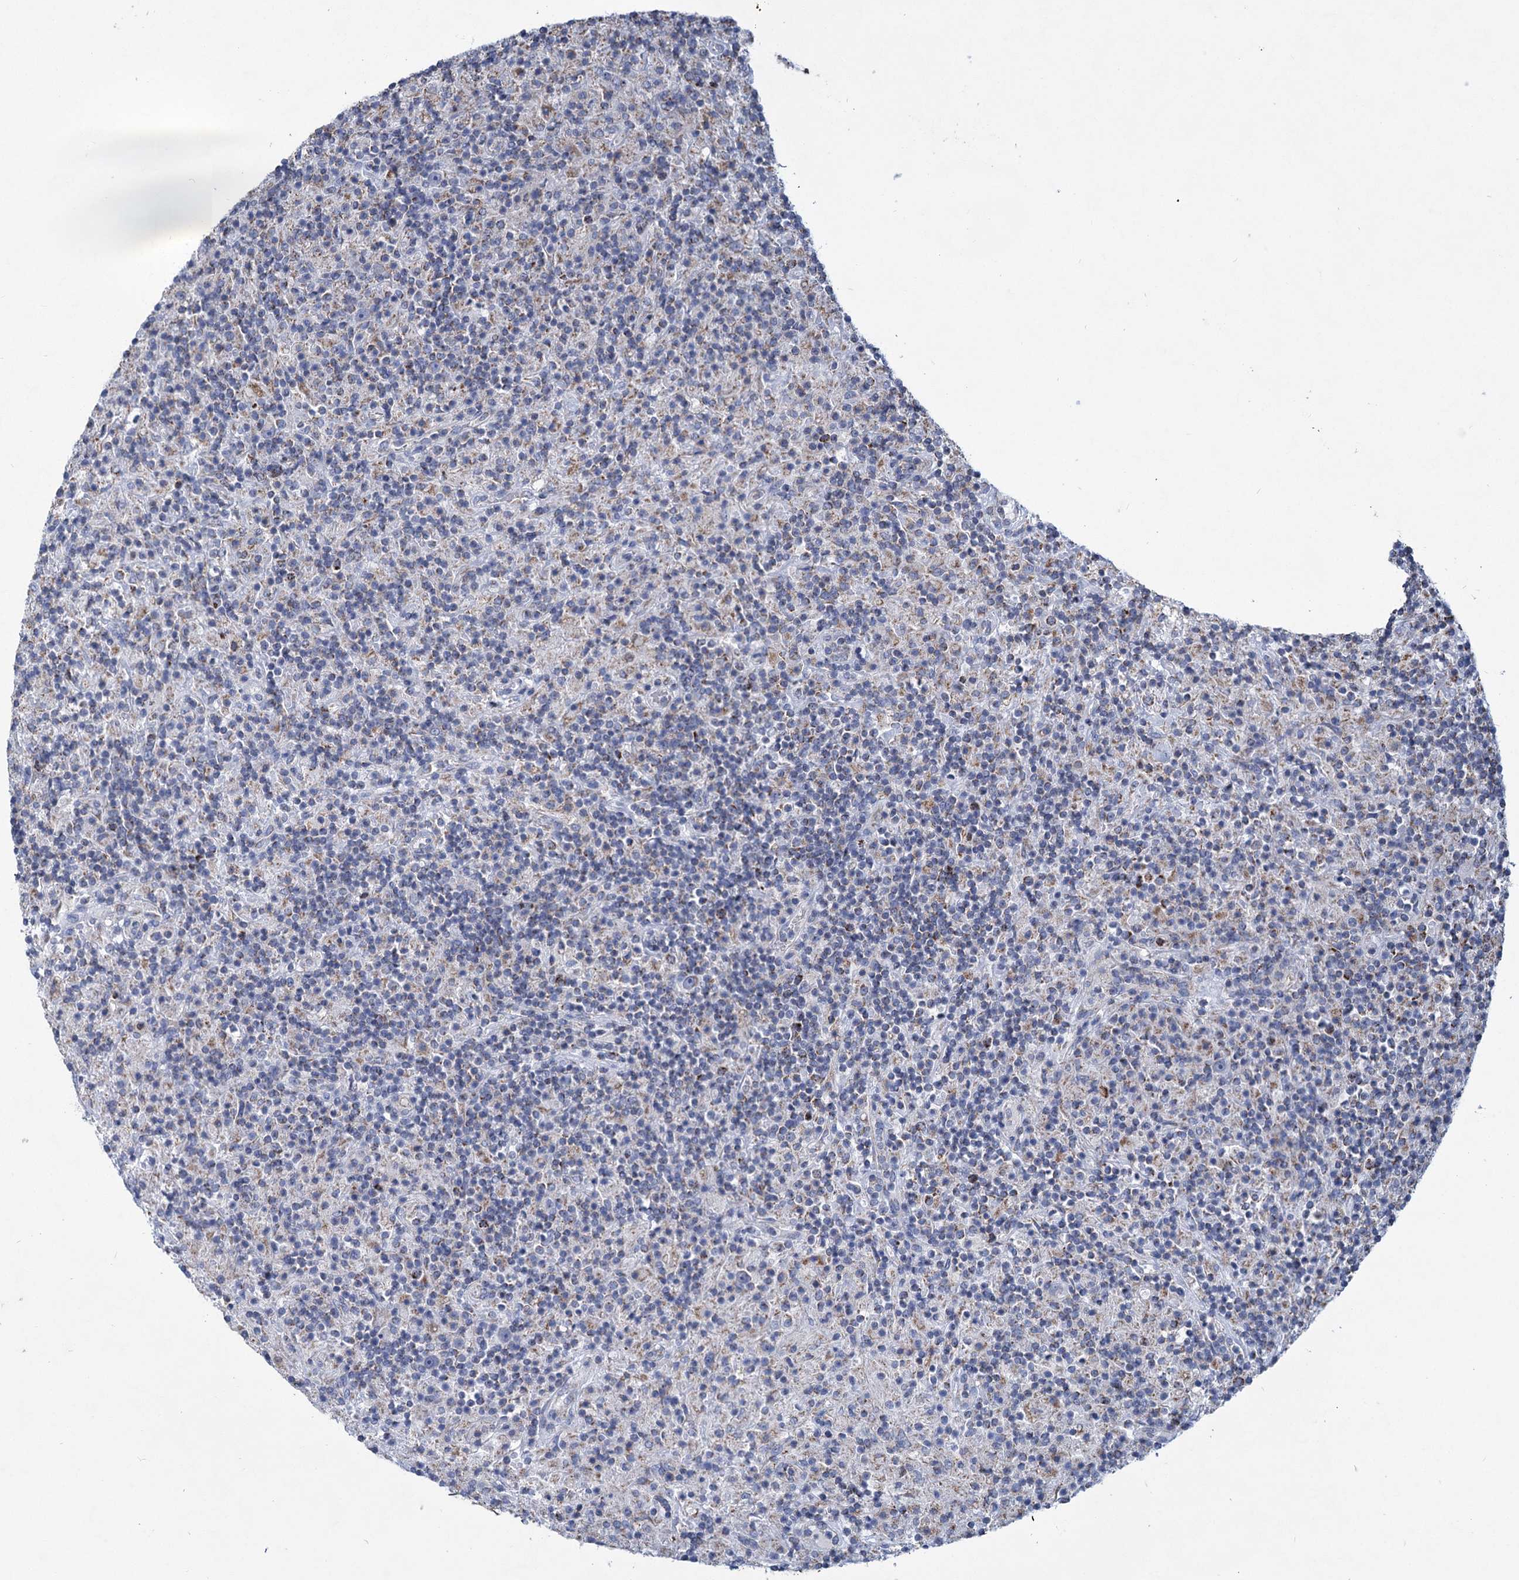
{"staining": {"intensity": "negative", "quantity": "none", "location": "none"}, "tissue": "lymphoma", "cell_type": "Tumor cells", "image_type": "cancer", "snomed": [{"axis": "morphology", "description": "Hodgkin's disease, NOS"}, {"axis": "topography", "description": "Lymph node"}], "caption": "DAB (3,3'-diaminobenzidine) immunohistochemical staining of Hodgkin's disease exhibits no significant staining in tumor cells.", "gene": "NDUFC2", "patient": {"sex": "male", "age": 70}}